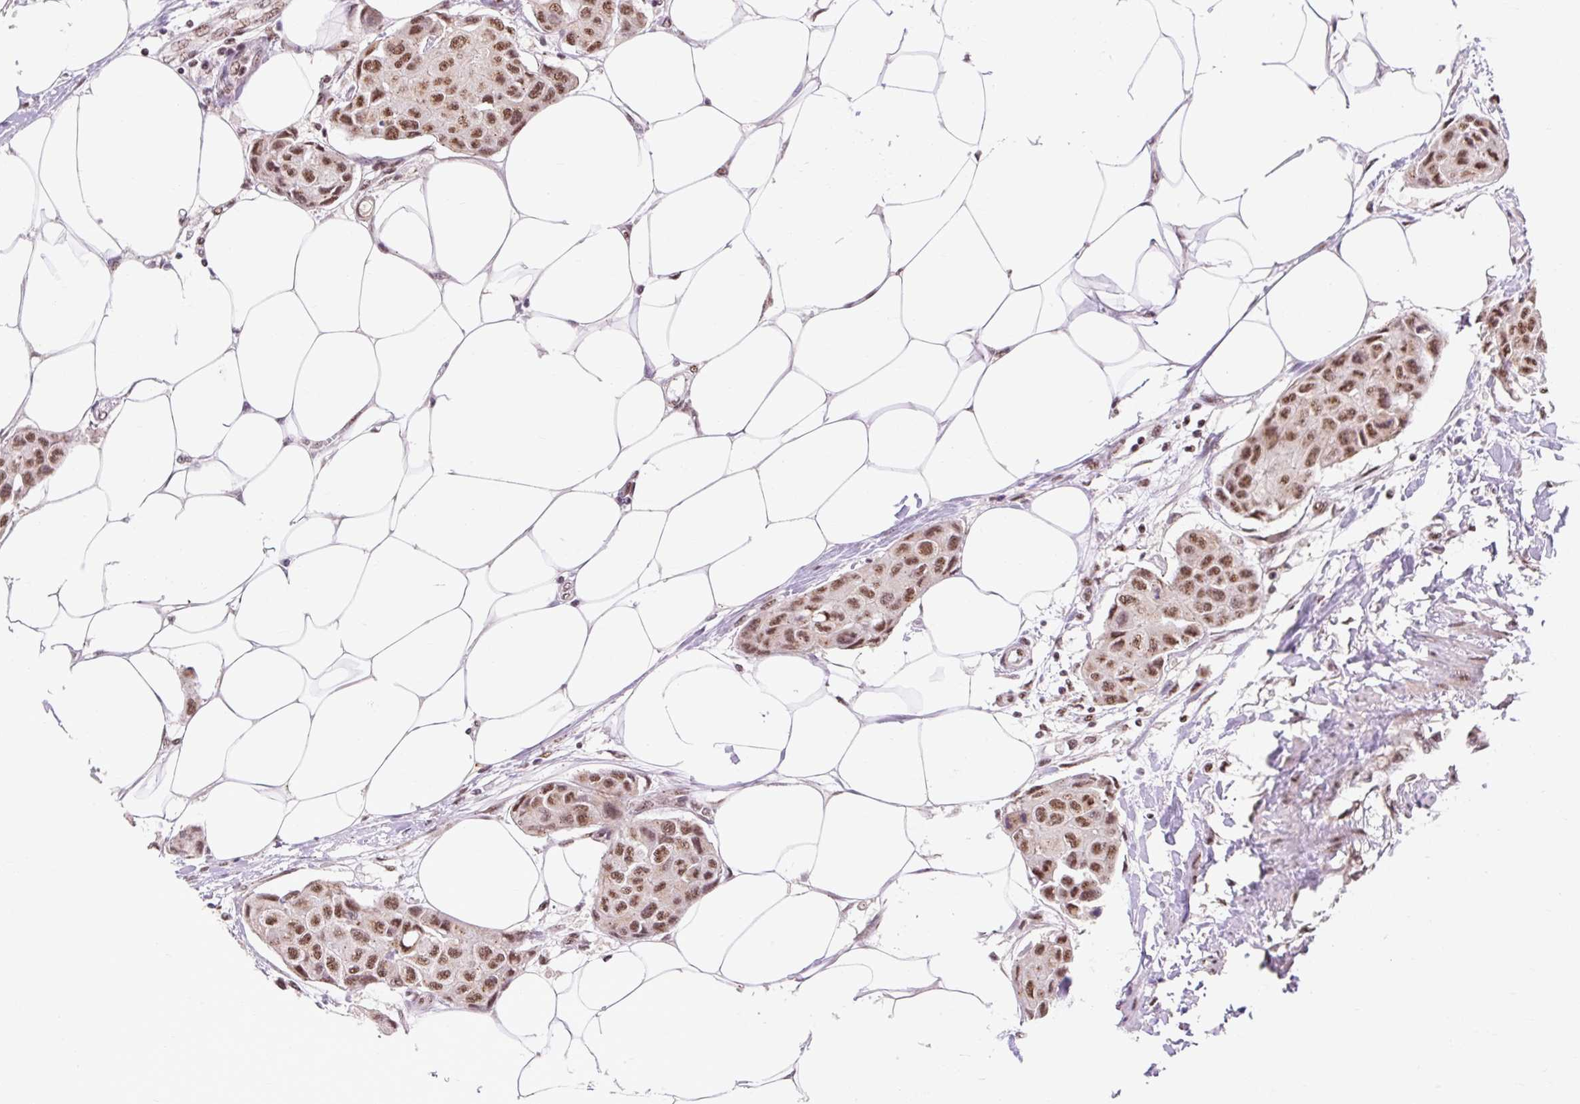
{"staining": {"intensity": "moderate", "quantity": ">75%", "location": "nuclear"}, "tissue": "breast cancer", "cell_type": "Tumor cells", "image_type": "cancer", "snomed": [{"axis": "morphology", "description": "Duct carcinoma"}, {"axis": "topography", "description": "Breast"}, {"axis": "topography", "description": "Lymph node"}], "caption": "Invasive ductal carcinoma (breast) stained with DAB (3,3'-diaminobenzidine) immunohistochemistry reveals medium levels of moderate nuclear staining in about >75% of tumor cells.", "gene": "BICRA", "patient": {"sex": "female", "age": 80}}